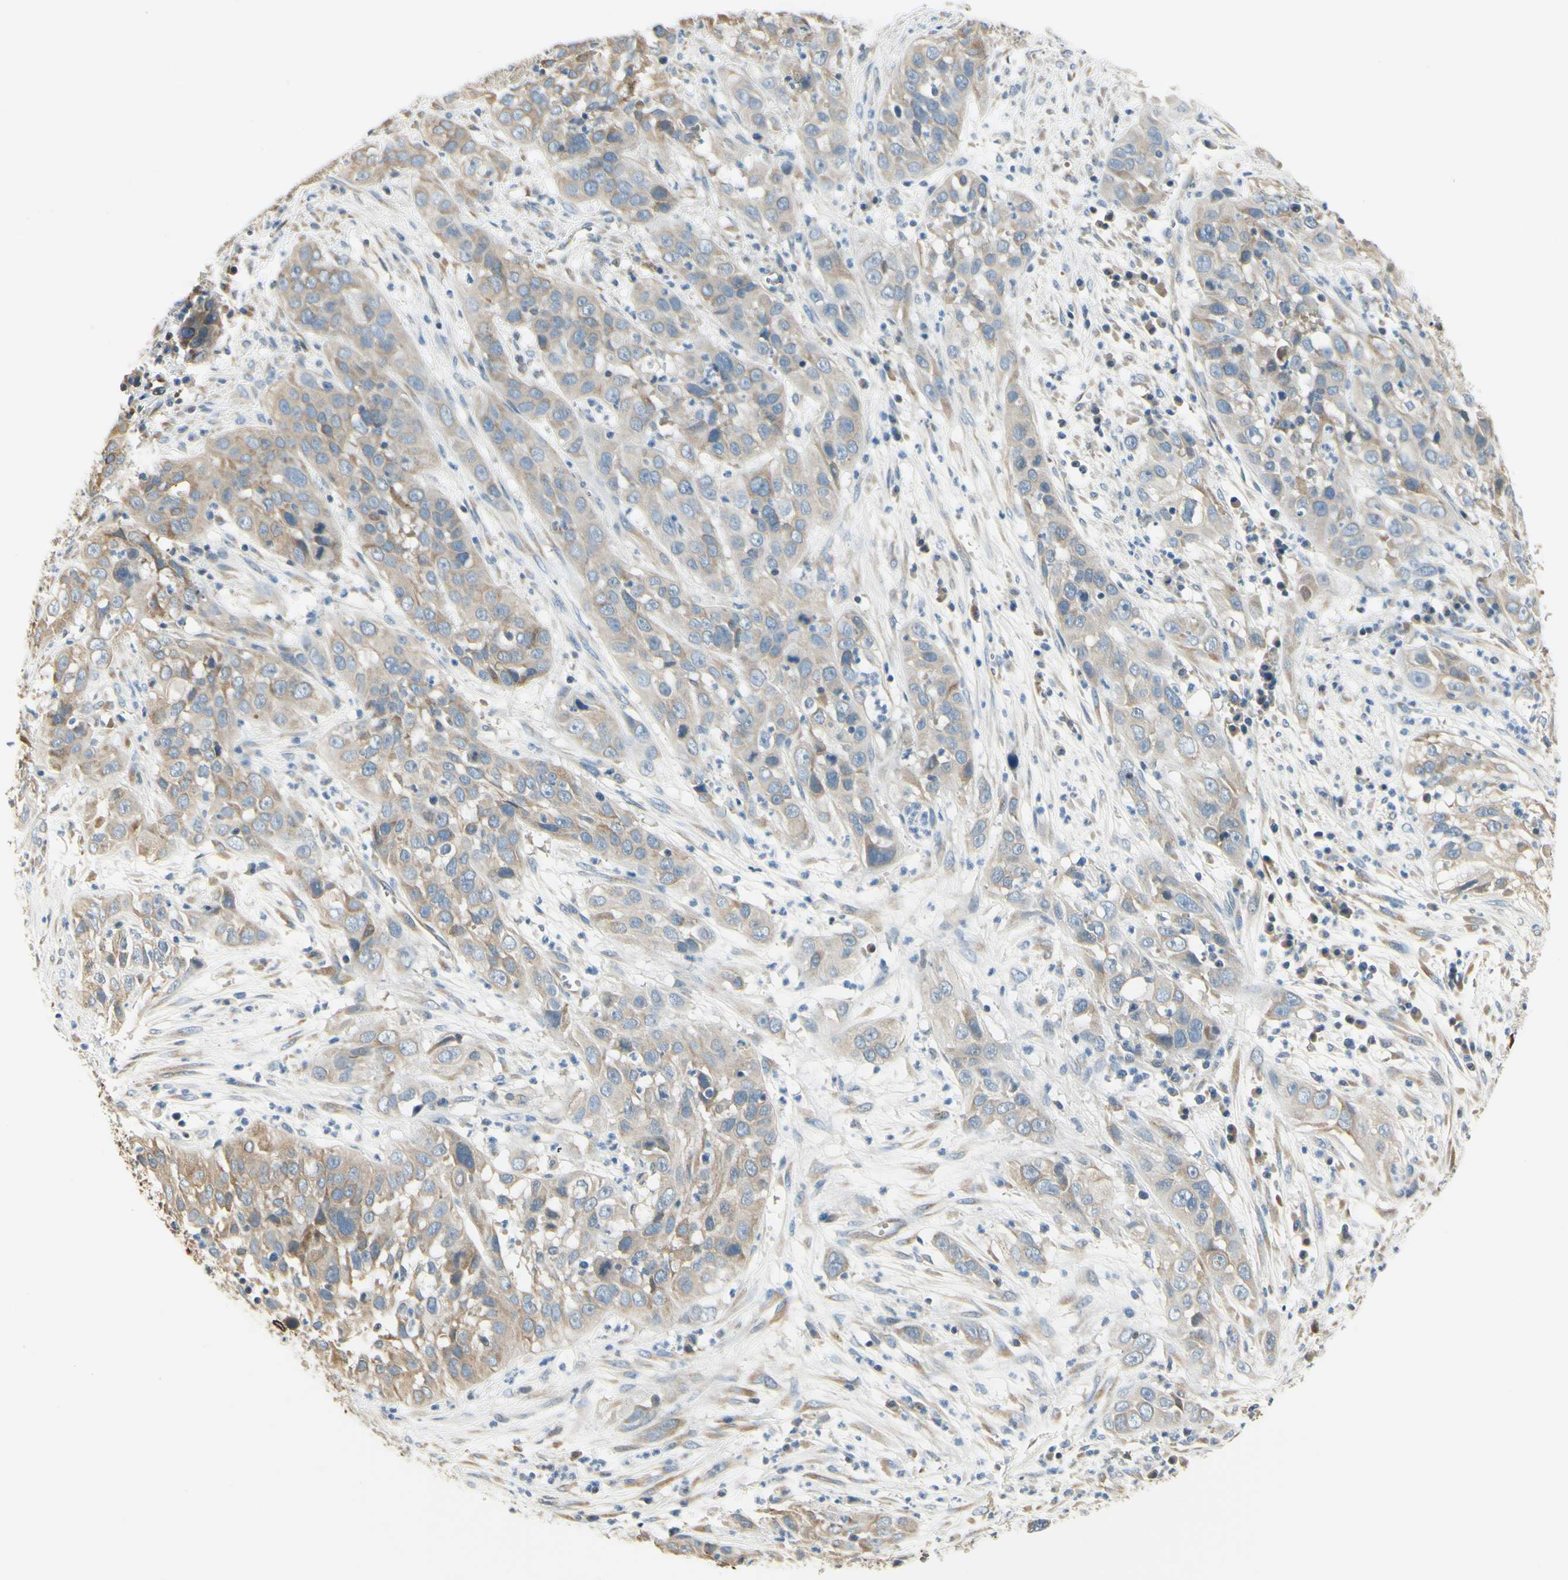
{"staining": {"intensity": "weak", "quantity": "25%-75%", "location": "cytoplasmic/membranous"}, "tissue": "cervical cancer", "cell_type": "Tumor cells", "image_type": "cancer", "snomed": [{"axis": "morphology", "description": "Squamous cell carcinoma, NOS"}, {"axis": "topography", "description": "Cervix"}], "caption": "Immunohistochemistry (DAB) staining of human cervical cancer exhibits weak cytoplasmic/membranous protein expression in approximately 25%-75% of tumor cells.", "gene": "IGDCC4", "patient": {"sex": "female", "age": 32}}